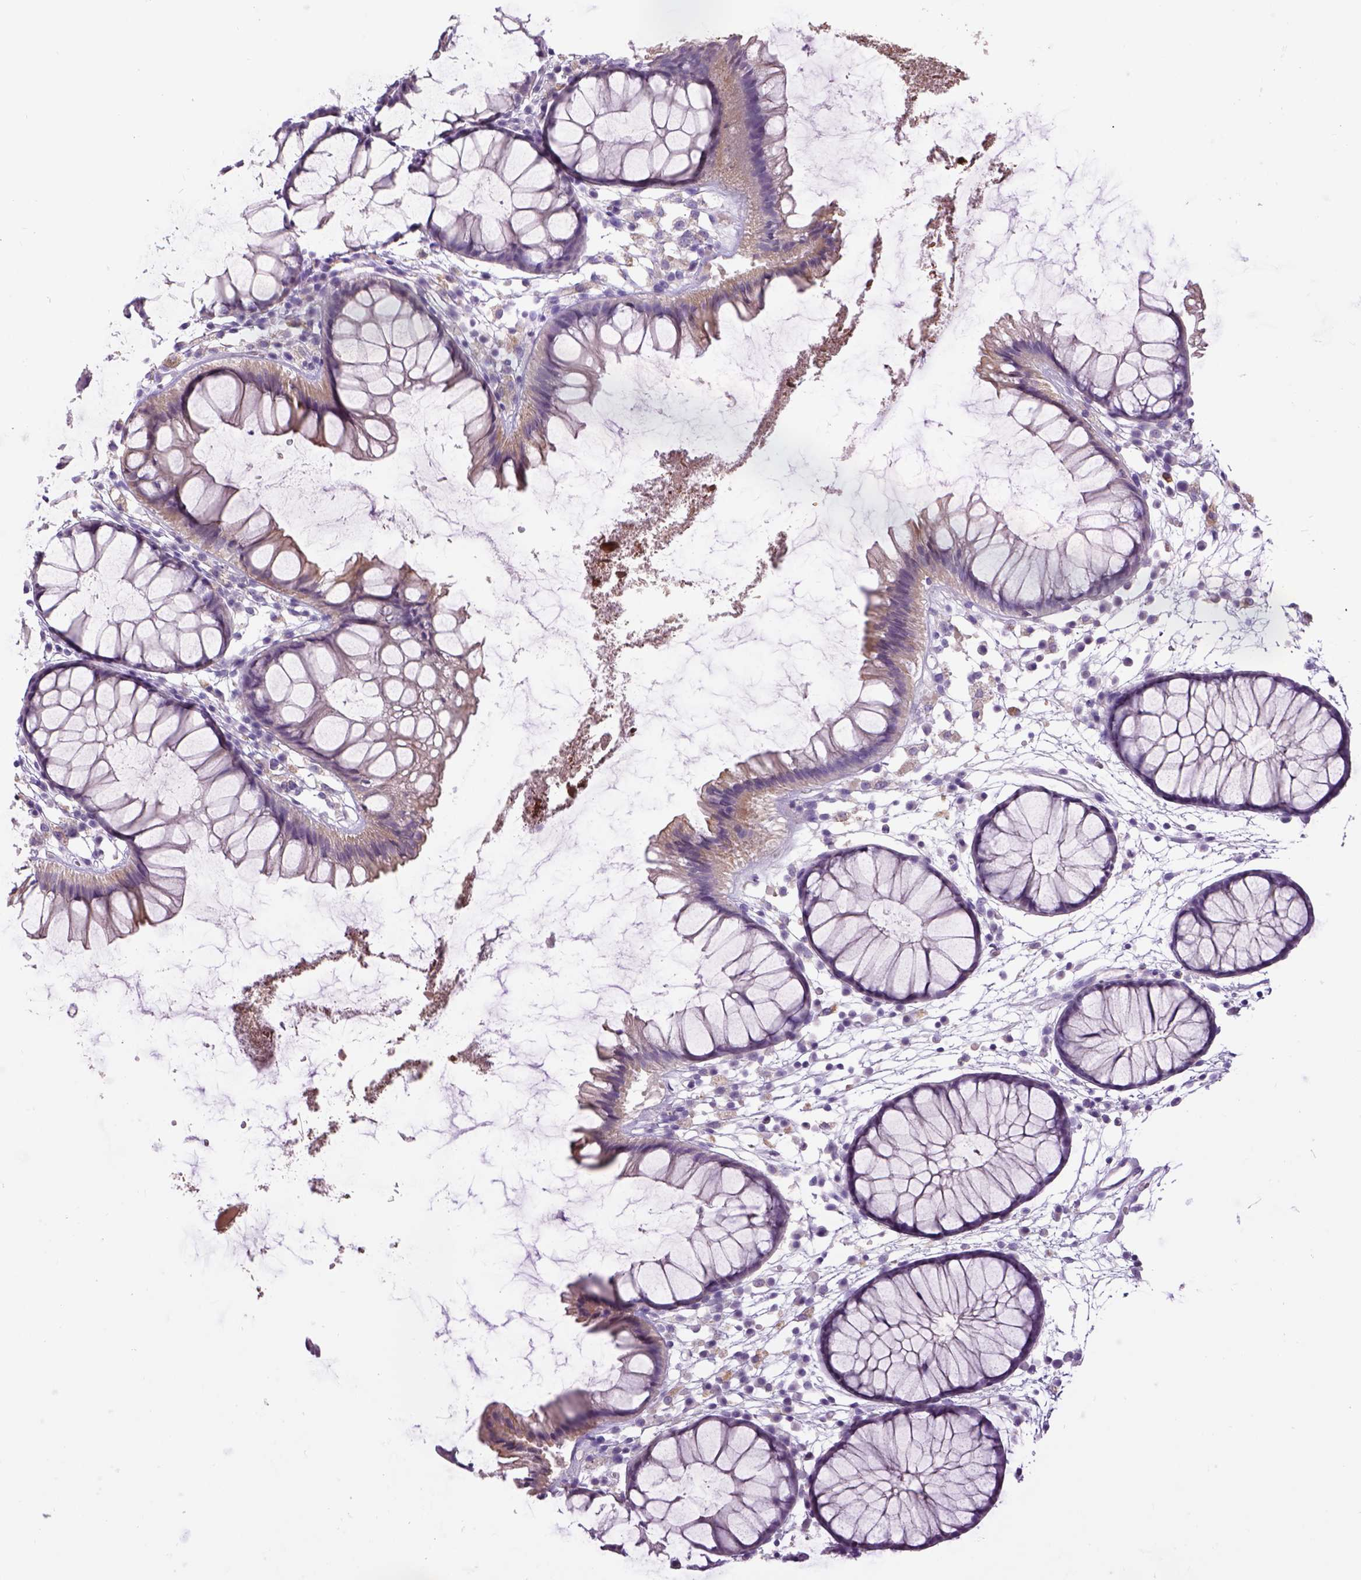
{"staining": {"intensity": "negative", "quantity": "none", "location": "none"}, "tissue": "colon", "cell_type": "Endothelial cells", "image_type": "normal", "snomed": [{"axis": "morphology", "description": "Normal tissue, NOS"}, {"axis": "morphology", "description": "Adenocarcinoma, NOS"}, {"axis": "topography", "description": "Colon"}], "caption": "High magnification brightfield microscopy of unremarkable colon stained with DAB (brown) and counterstained with hematoxylin (blue): endothelial cells show no significant positivity.", "gene": "DBH", "patient": {"sex": "male", "age": 65}}